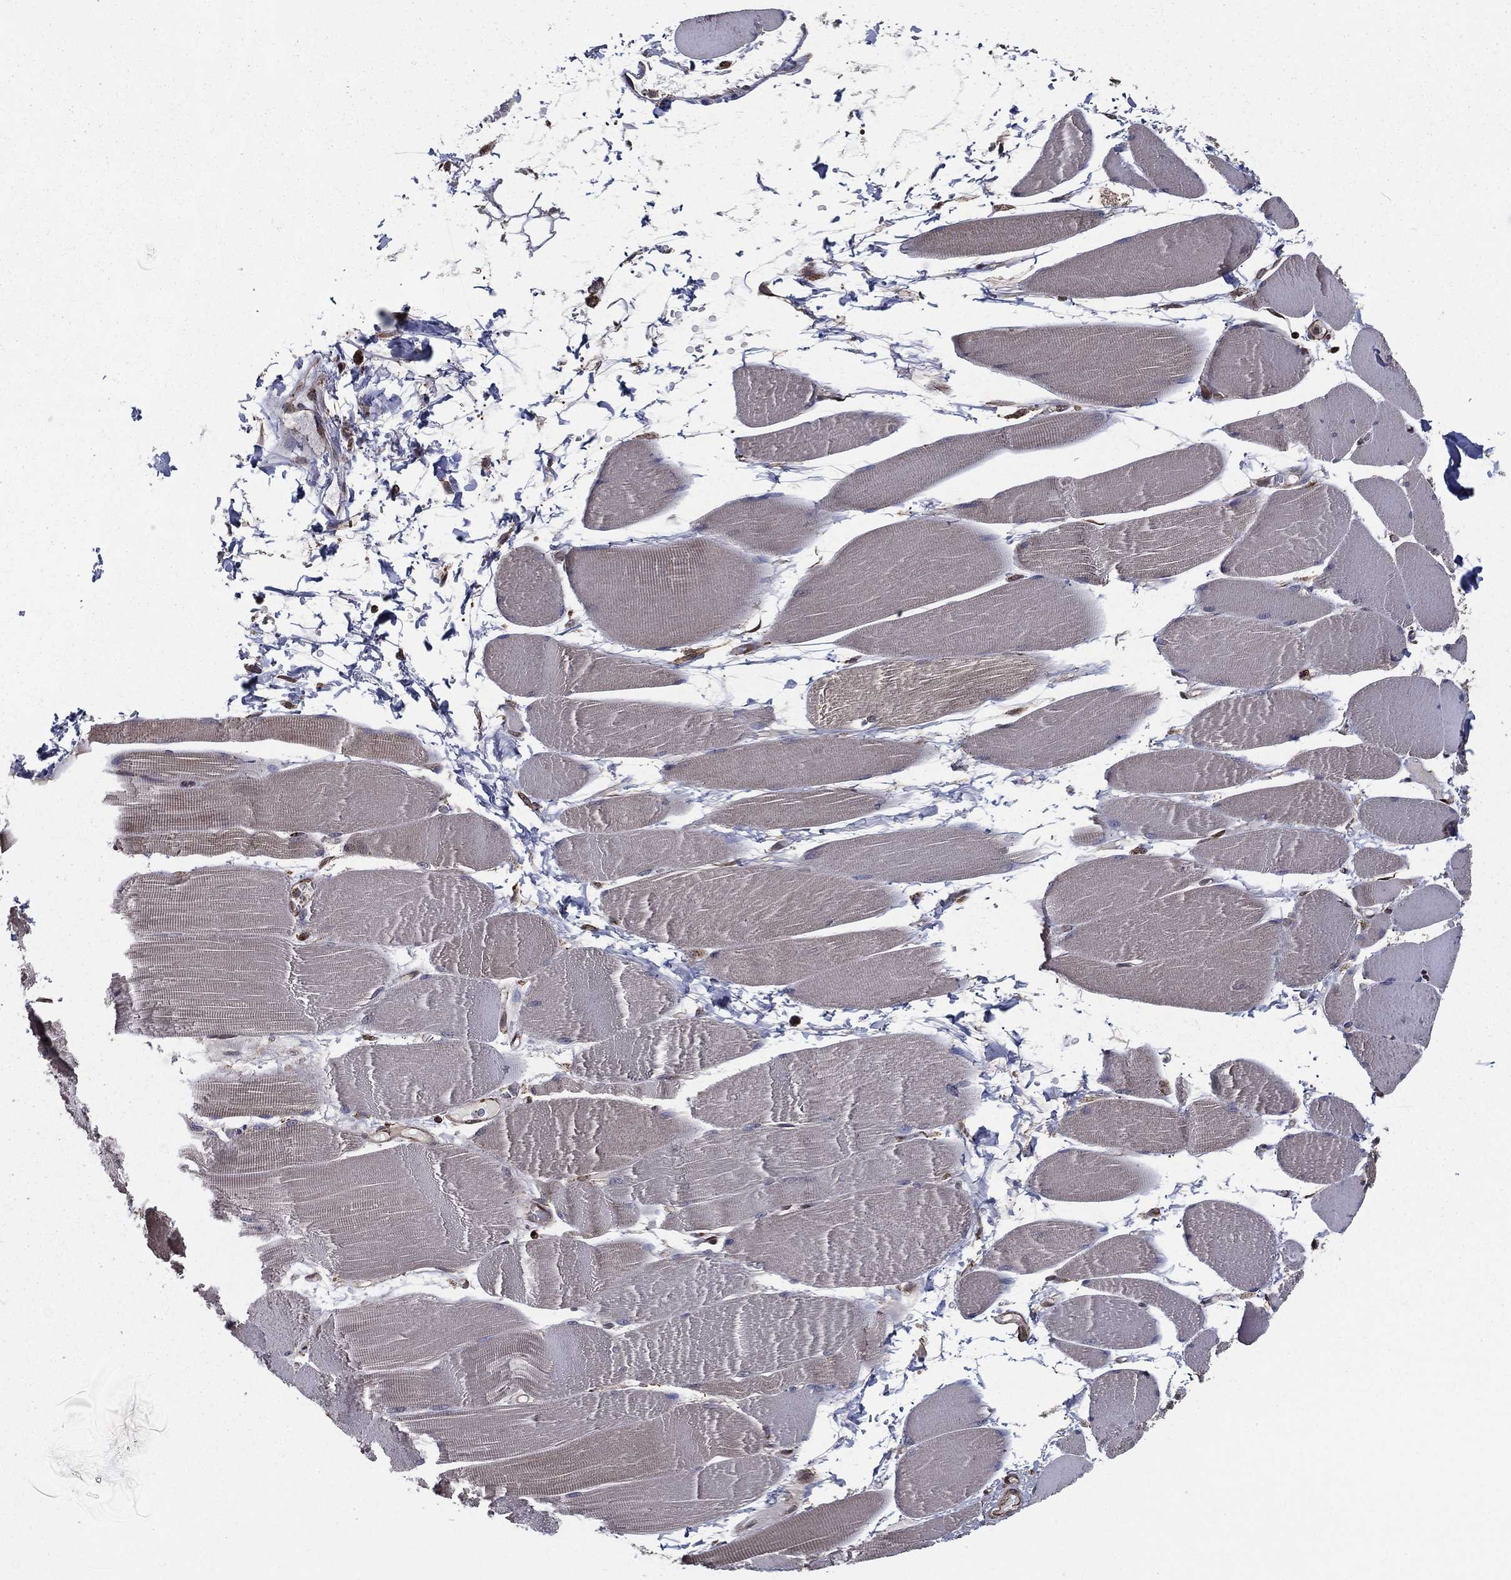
{"staining": {"intensity": "negative", "quantity": "none", "location": "none"}, "tissue": "skeletal muscle", "cell_type": "Myocytes", "image_type": "normal", "snomed": [{"axis": "morphology", "description": "Normal tissue, NOS"}, {"axis": "topography", "description": "Skeletal muscle"}], "caption": "Immunohistochemical staining of benign skeletal muscle reveals no significant expression in myocytes. (DAB immunohistochemistry (IHC) visualized using brightfield microscopy, high magnification).", "gene": "ENSG00000288684", "patient": {"sex": "male", "age": 56}}